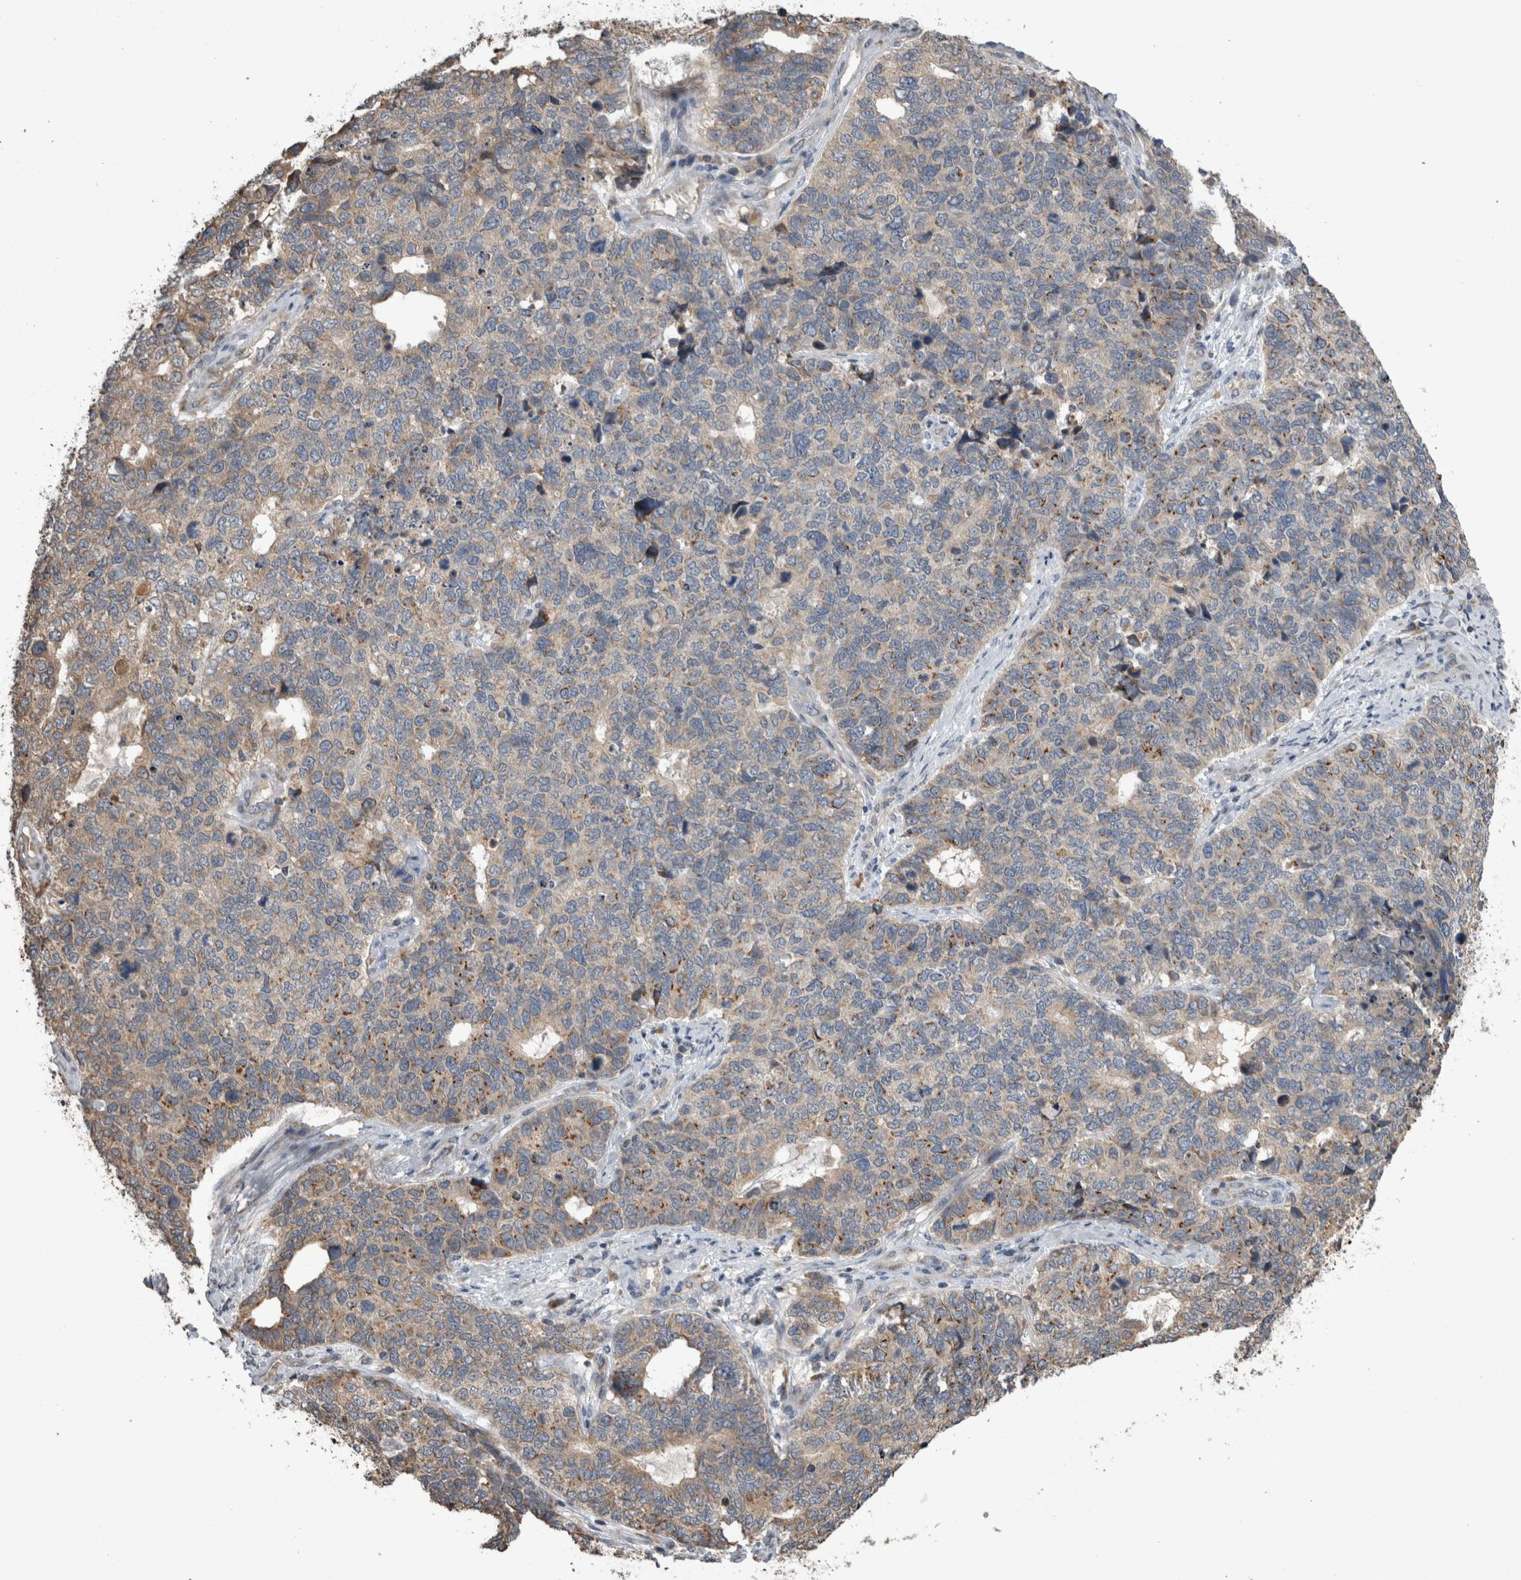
{"staining": {"intensity": "moderate", "quantity": "<25%", "location": "cytoplasmic/membranous"}, "tissue": "cervical cancer", "cell_type": "Tumor cells", "image_type": "cancer", "snomed": [{"axis": "morphology", "description": "Squamous cell carcinoma, NOS"}, {"axis": "topography", "description": "Cervix"}], "caption": "Immunohistochemical staining of human cervical cancer (squamous cell carcinoma) exhibits low levels of moderate cytoplasmic/membranous protein expression in about <25% of tumor cells.", "gene": "ANXA13", "patient": {"sex": "female", "age": 63}}